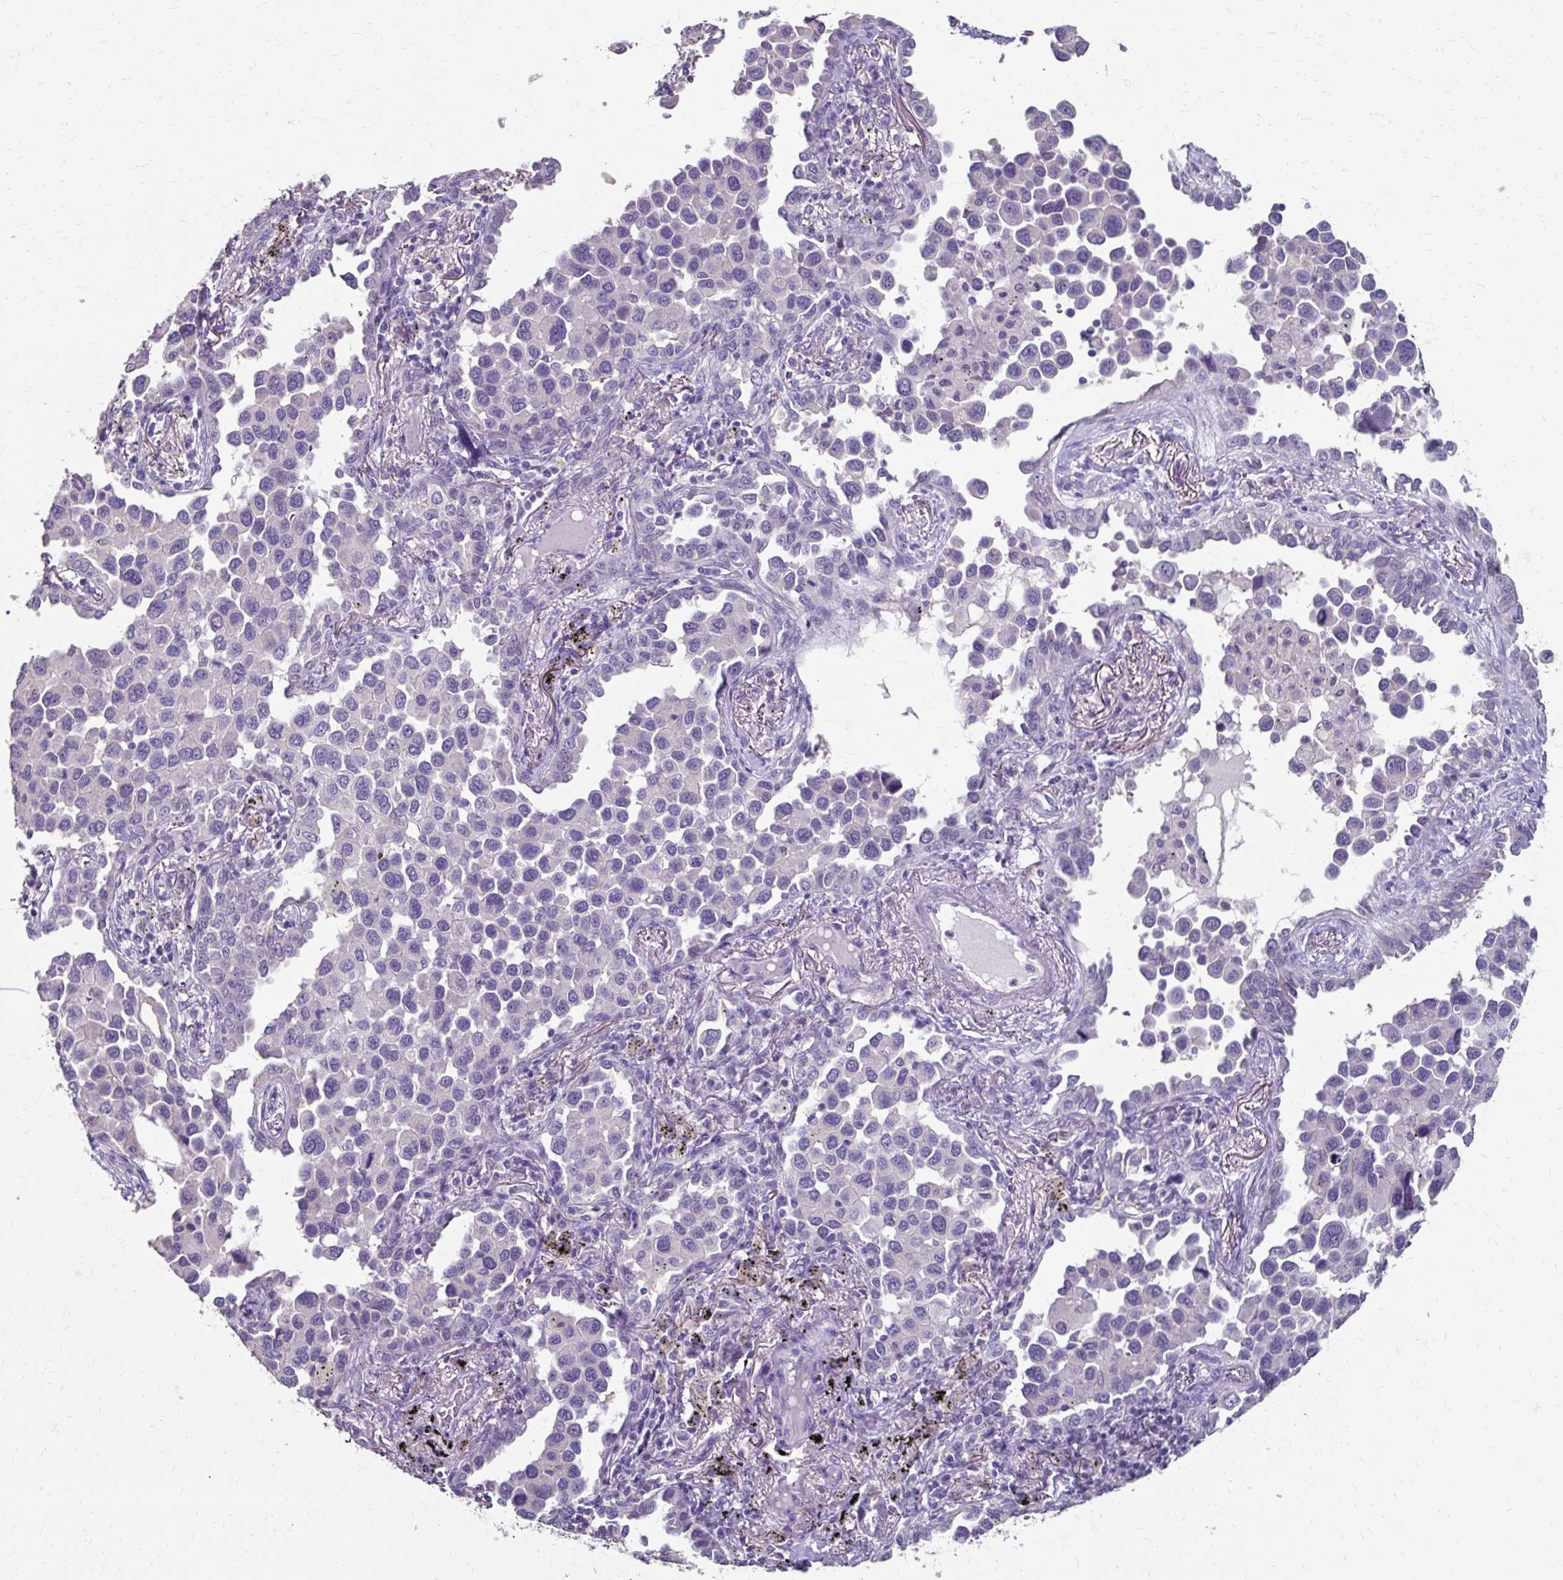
{"staining": {"intensity": "negative", "quantity": "none", "location": "none"}, "tissue": "lung cancer", "cell_type": "Tumor cells", "image_type": "cancer", "snomed": [{"axis": "morphology", "description": "Adenocarcinoma, NOS"}, {"axis": "topography", "description": "Lung"}], "caption": "A high-resolution micrograph shows immunohistochemistry (IHC) staining of lung adenocarcinoma, which demonstrates no significant staining in tumor cells.", "gene": "KLHL24", "patient": {"sex": "male", "age": 67}}